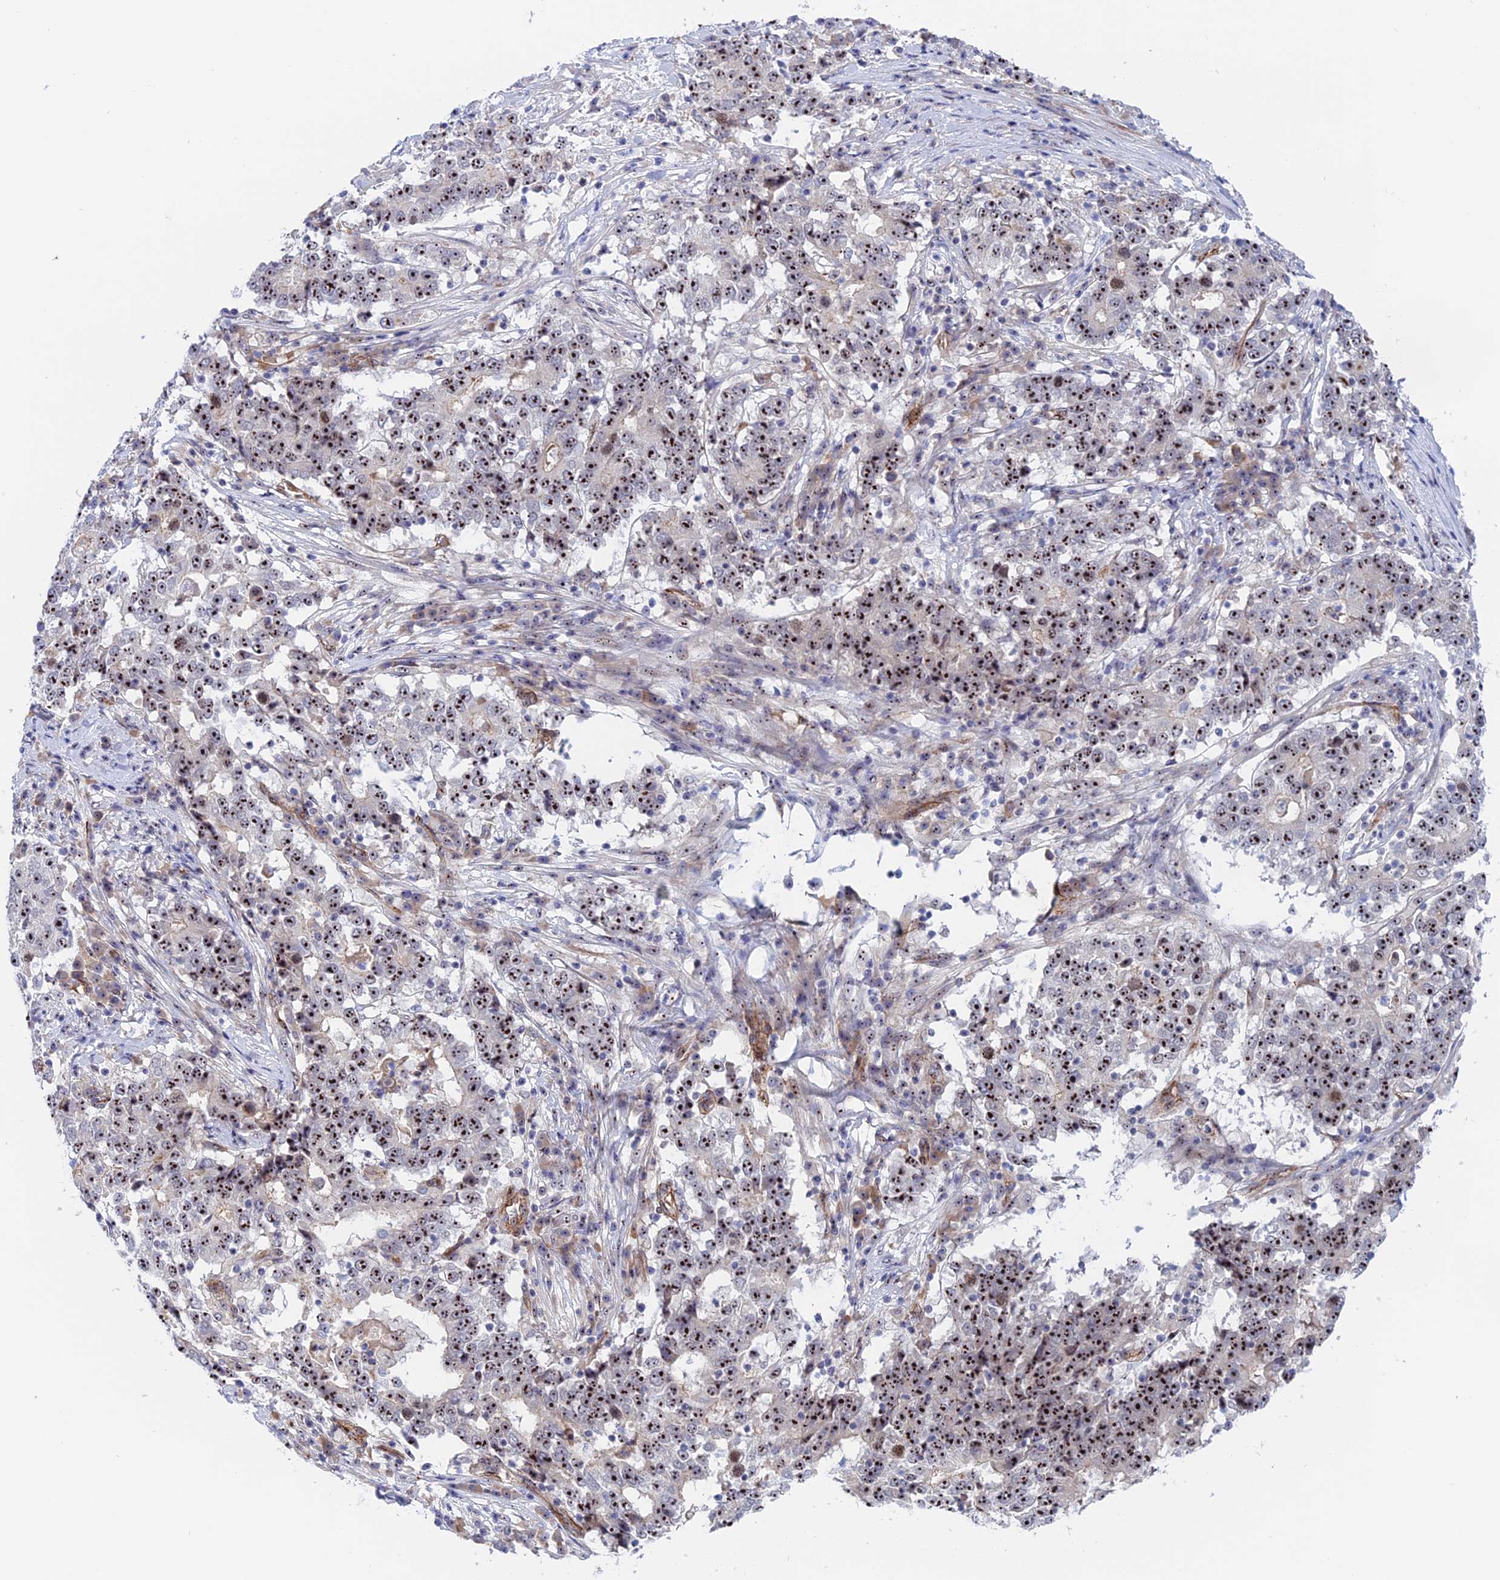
{"staining": {"intensity": "strong", "quantity": ">75%", "location": "nuclear"}, "tissue": "stomach cancer", "cell_type": "Tumor cells", "image_type": "cancer", "snomed": [{"axis": "morphology", "description": "Adenocarcinoma, NOS"}, {"axis": "topography", "description": "Stomach"}], "caption": "Human stomach cancer stained with a brown dye demonstrates strong nuclear positive positivity in approximately >75% of tumor cells.", "gene": "DBNDD1", "patient": {"sex": "male", "age": 59}}